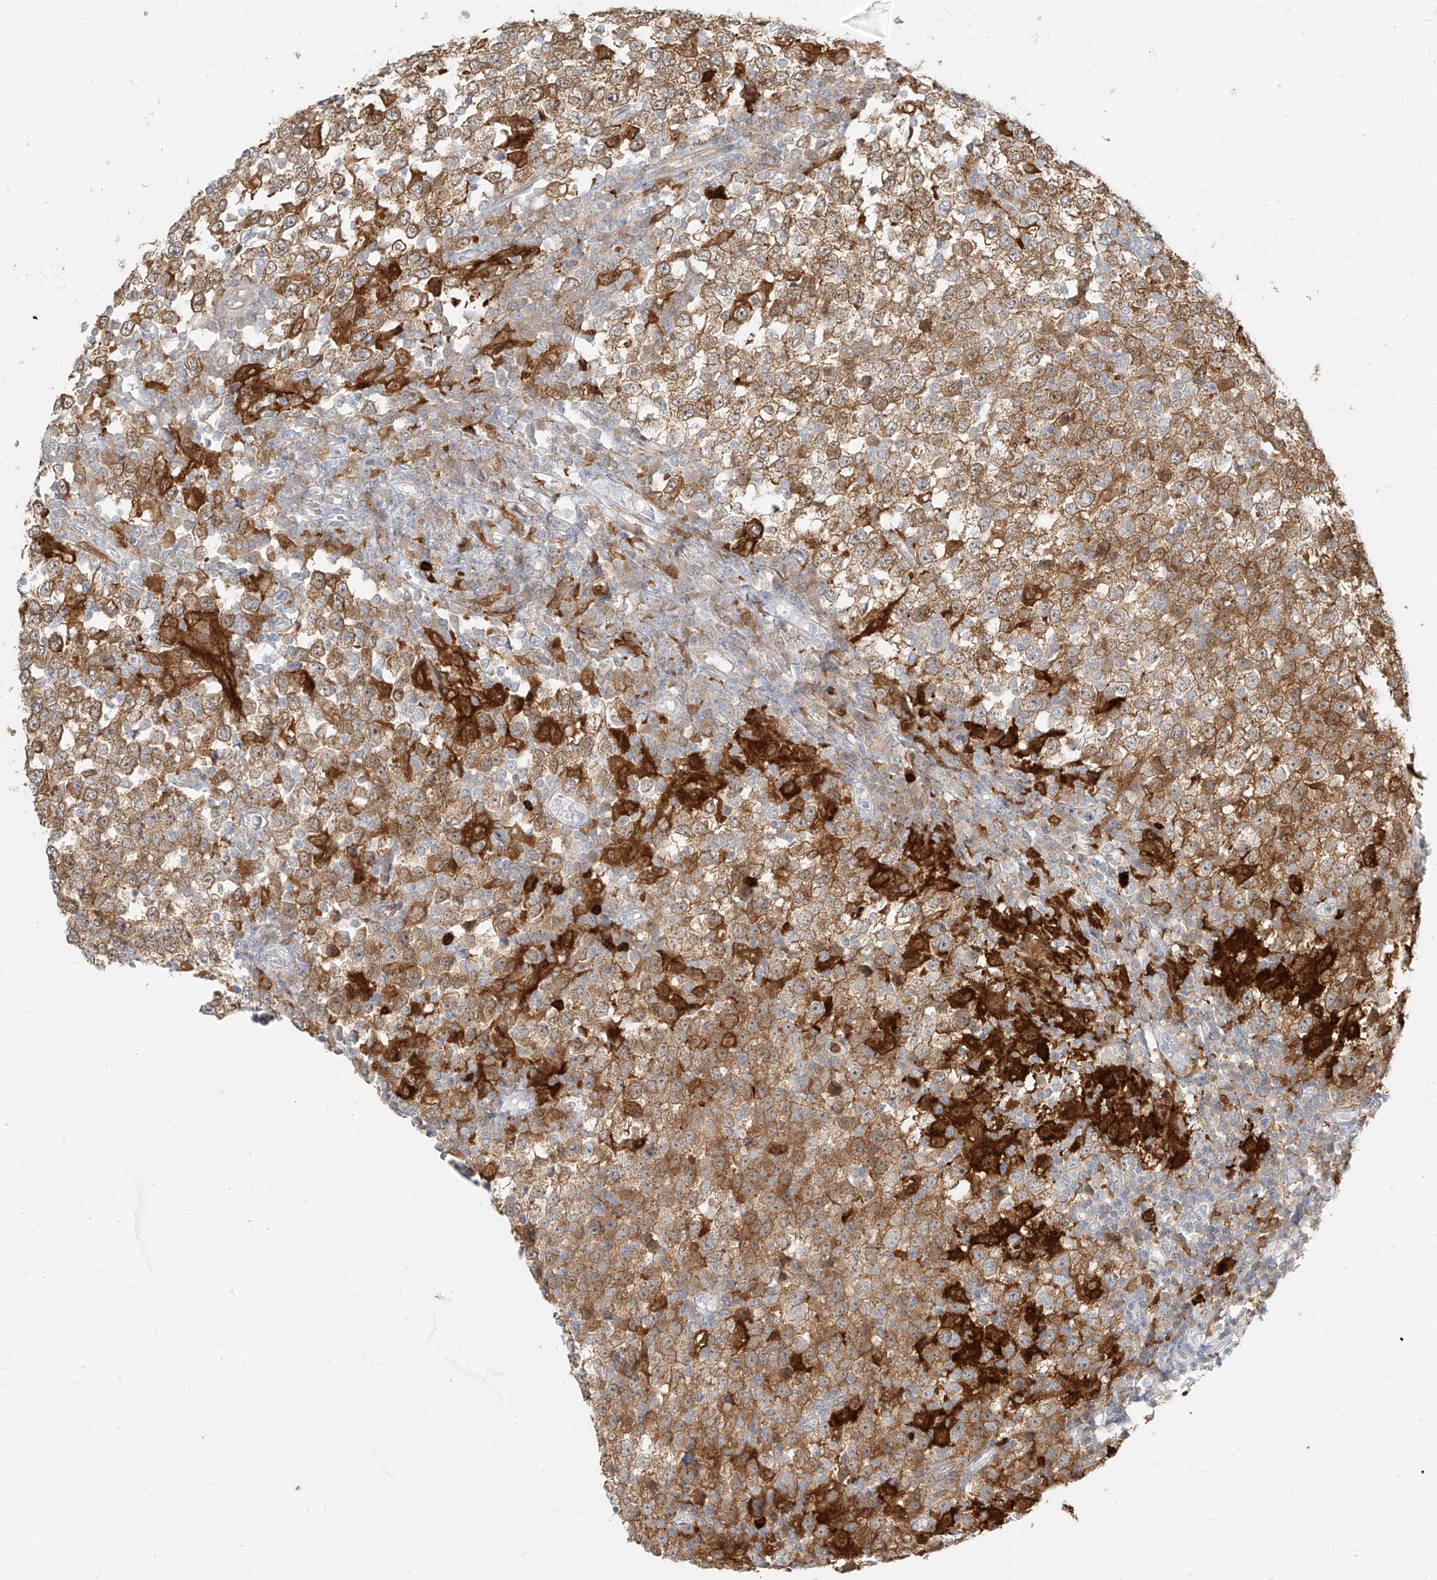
{"staining": {"intensity": "moderate", "quantity": ">75%", "location": "cytoplasmic/membranous"}, "tissue": "testis cancer", "cell_type": "Tumor cells", "image_type": "cancer", "snomed": [{"axis": "morphology", "description": "Seminoma, NOS"}, {"axis": "topography", "description": "Testis"}], "caption": "Immunohistochemical staining of human testis cancer displays medium levels of moderate cytoplasmic/membranous expression in about >75% of tumor cells. The staining was performed using DAB, with brown indicating positive protein expression. Nuclei are stained blue with hematoxylin.", "gene": "PGD", "patient": {"sex": "male", "age": 65}}